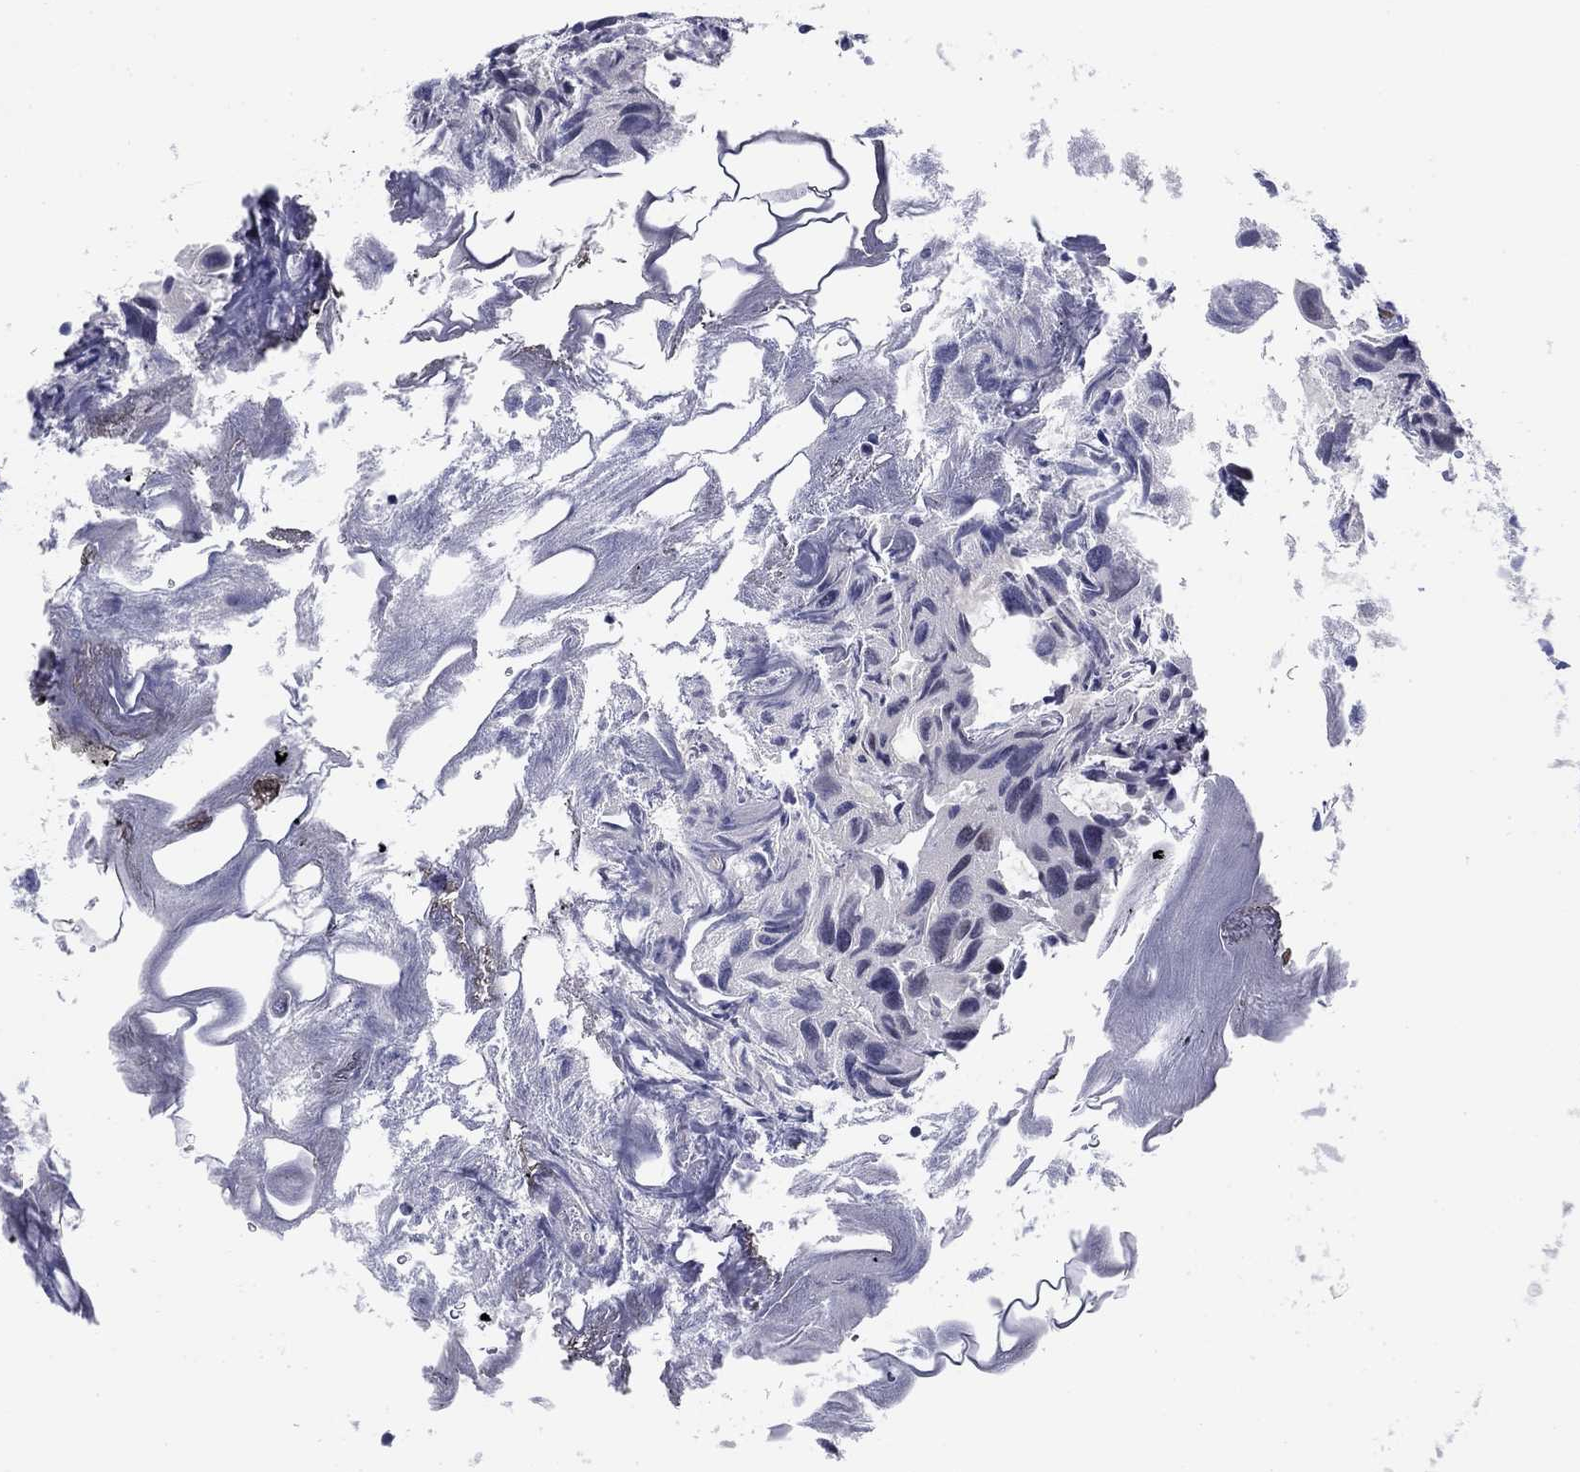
{"staining": {"intensity": "negative", "quantity": "none", "location": "none"}, "tissue": "urothelial cancer", "cell_type": "Tumor cells", "image_type": "cancer", "snomed": [{"axis": "morphology", "description": "Urothelial carcinoma, High grade"}, {"axis": "topography", "description": "Urinary bladder"}], "caption": "Immunohistochemistry image of neoplastic tissue: human urothelial cancer stained with DAB (3,3'-diaminobenzidine) displays no significant protein staining in tumor cells.", "gene": "TIGD4", "patient": {"sex": "male", "age": 79}}